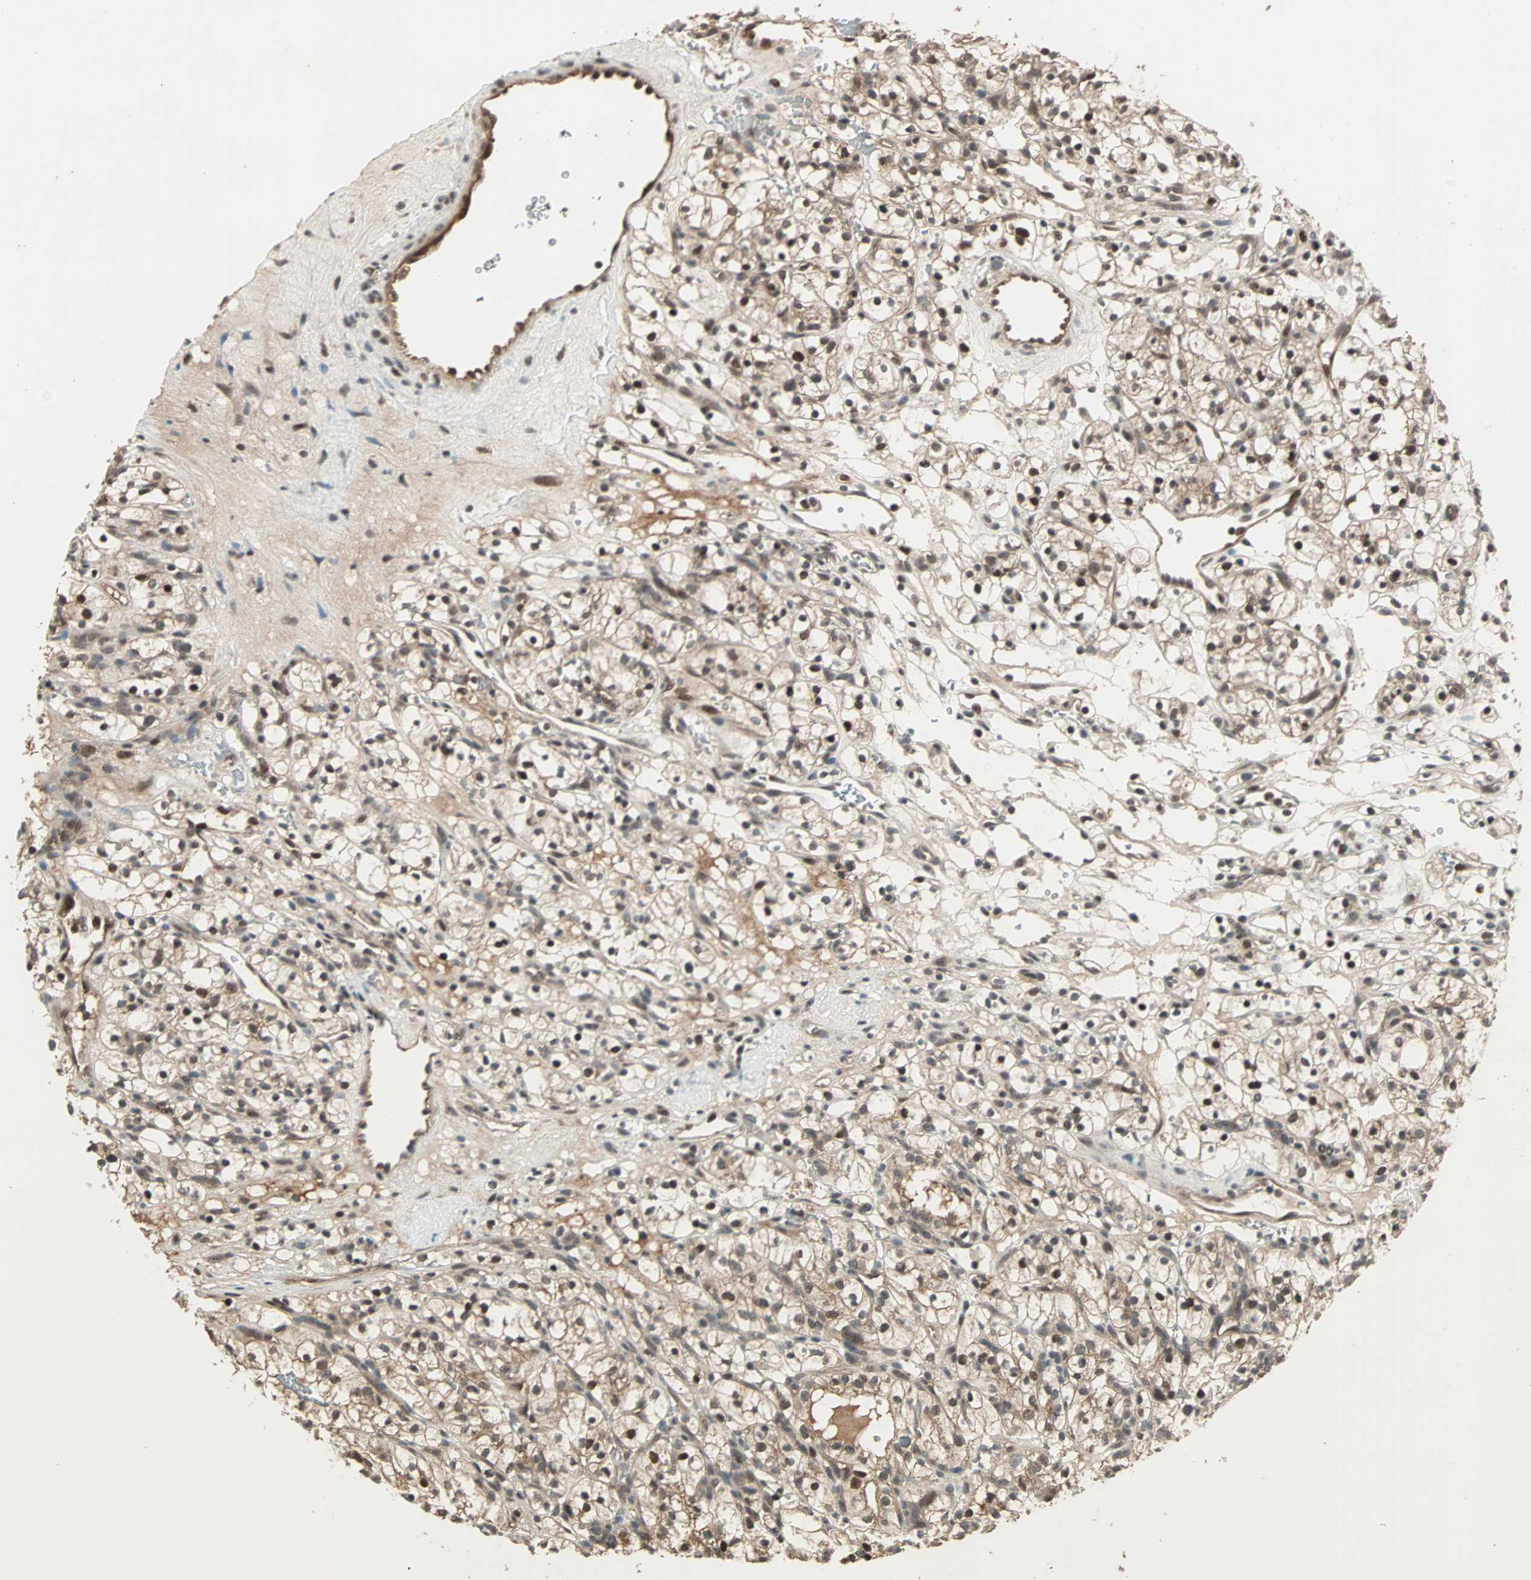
{"staining": {"intensity": "moderate", "quantity": ">75%", "location": "cytoplasmic/membranous,nuclear"}, "tissue": "renal cancer", "cell_type": "Tumor cells", "image_type": "cancer", "snomed": [{"axis": "morphology", "description": "Adenocarcinoma, NOS"}, {"axis": "topography", "description": "Kidney"}], "caption": "This is a micrograph of IHC staining of renal cancer, which shows moderate expression in the cytoplasmic/membranous and nuclear of tumor cells.", "gene": "ZNF701", "patient": {"sex": "female", "age": 57}}